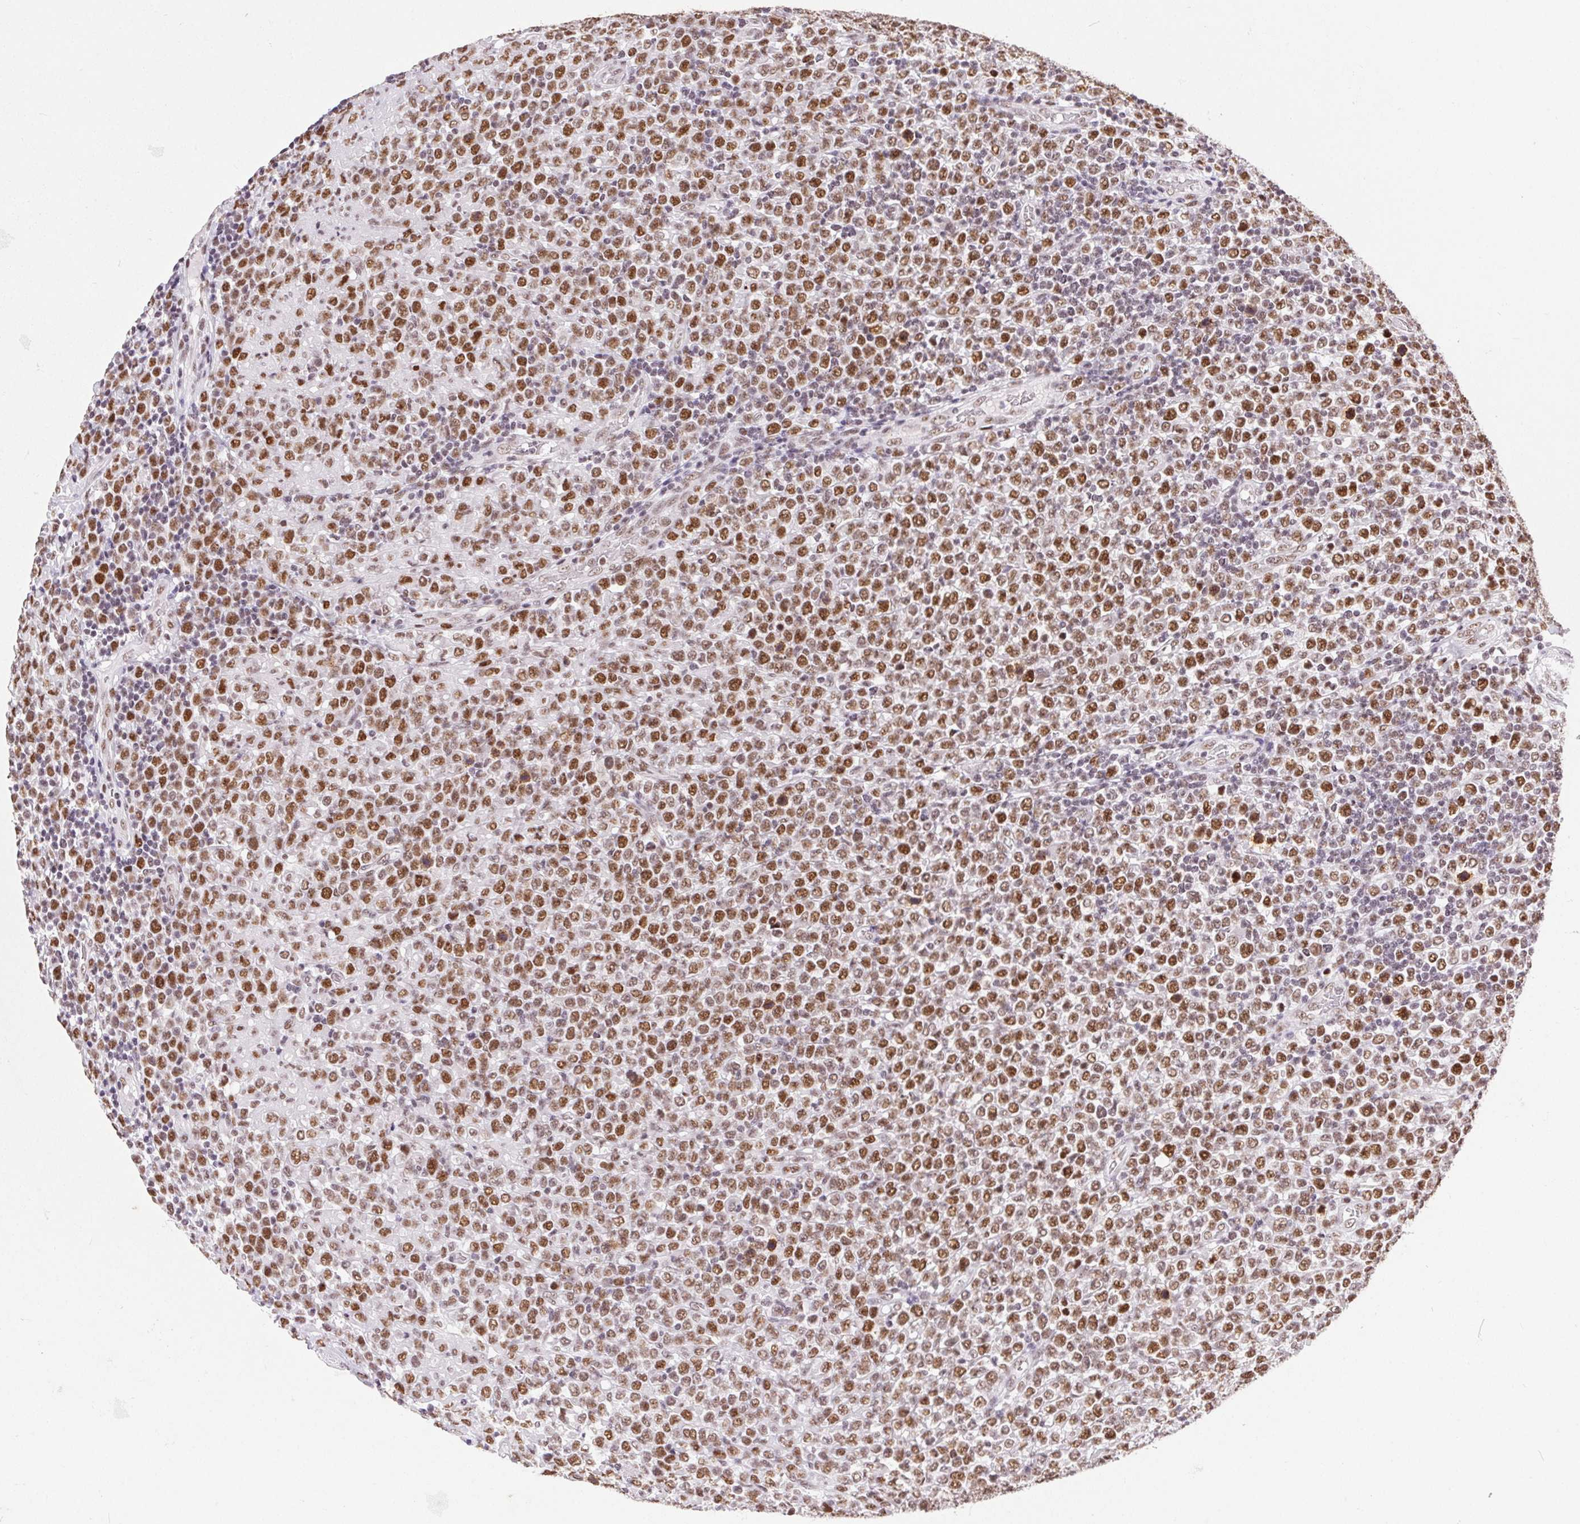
{"staining": {"intensity": "strong", "quantity": "25%-75%", "location": "nuclear"}, "tissue": "lymphoma", "cell_type": "Tumor cells", "image_type": "cancer", "snomed": [{"axis": "morphology", "description": "Malignant lymphoma, non-Hodgkin's type, High grade"}, {"axis": "topography", "description": "Soft tissue"}], "caption": "A micrograph showing strong nuclear expression in about 25%-75% of tumor cells in malignant lymphoma, non-Hodgkin's type (high-grade), as visualized by brown immunohistochemical staining.", "gene": "TRA2B", "patient": {"sex": "female", "age": 56}}